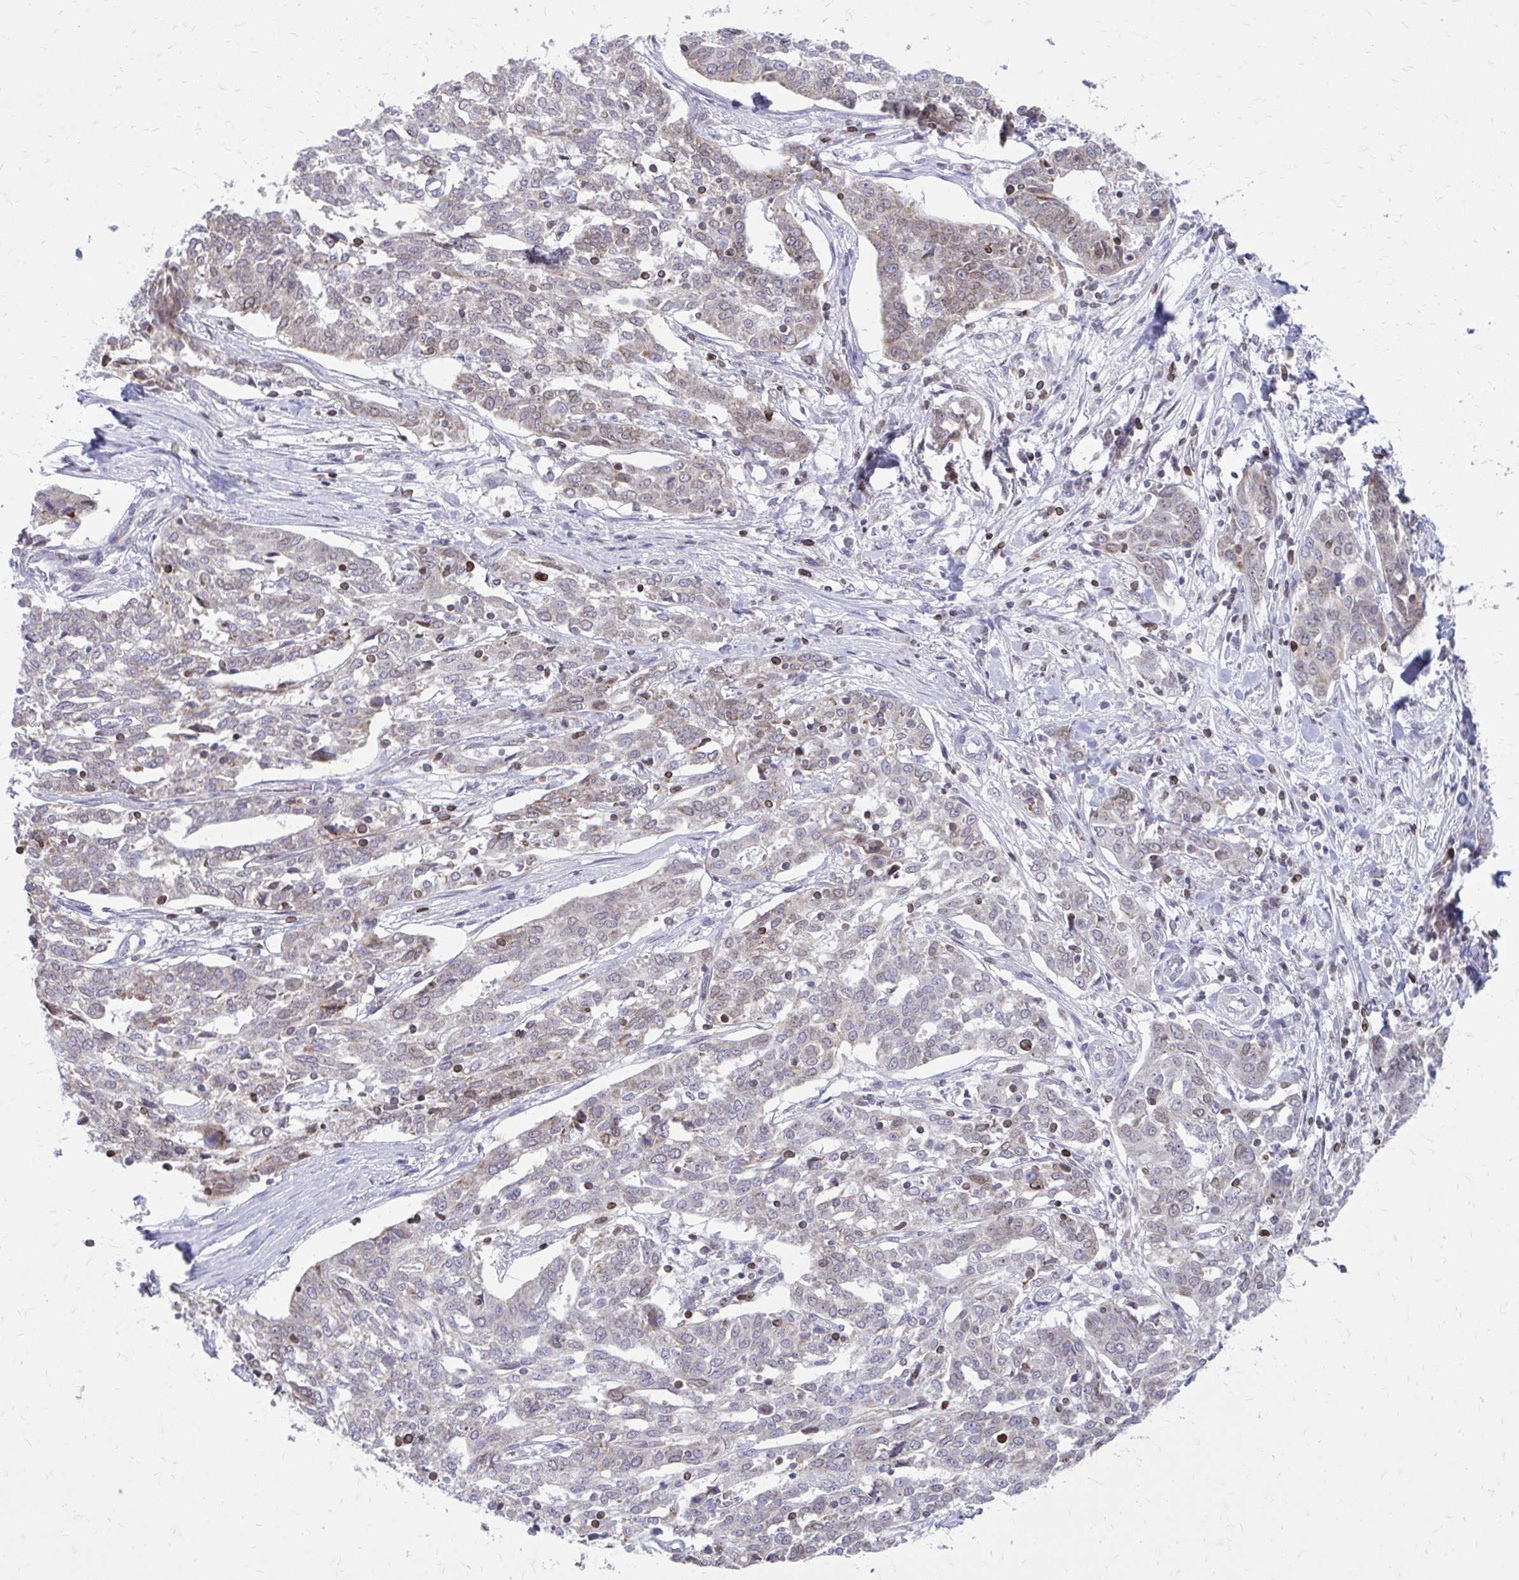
{"staining": {"intensity": "weak", "quantity": "<25%", "location": "cytoplasmic/membranous"}, "tissue": "ovarian cancer", "cell_type": "Tumor cells", "image_type": "cancer", "snomed": [{"axis": "morphology", "description": "Cystadenocarcinoma, serous, NOS"}, {"axis": "topography", "description": "Ovary"}], "caption": "This micrograph is of ovarian cancer (serous cystadenocarcinoma) stained with IHC to label a protein in brown with the nuclei are counter-stained blue. There is no staining in tumor cells.", "gene": "RPS6KA2", "patient": {"sex": "female", "age": 67}}